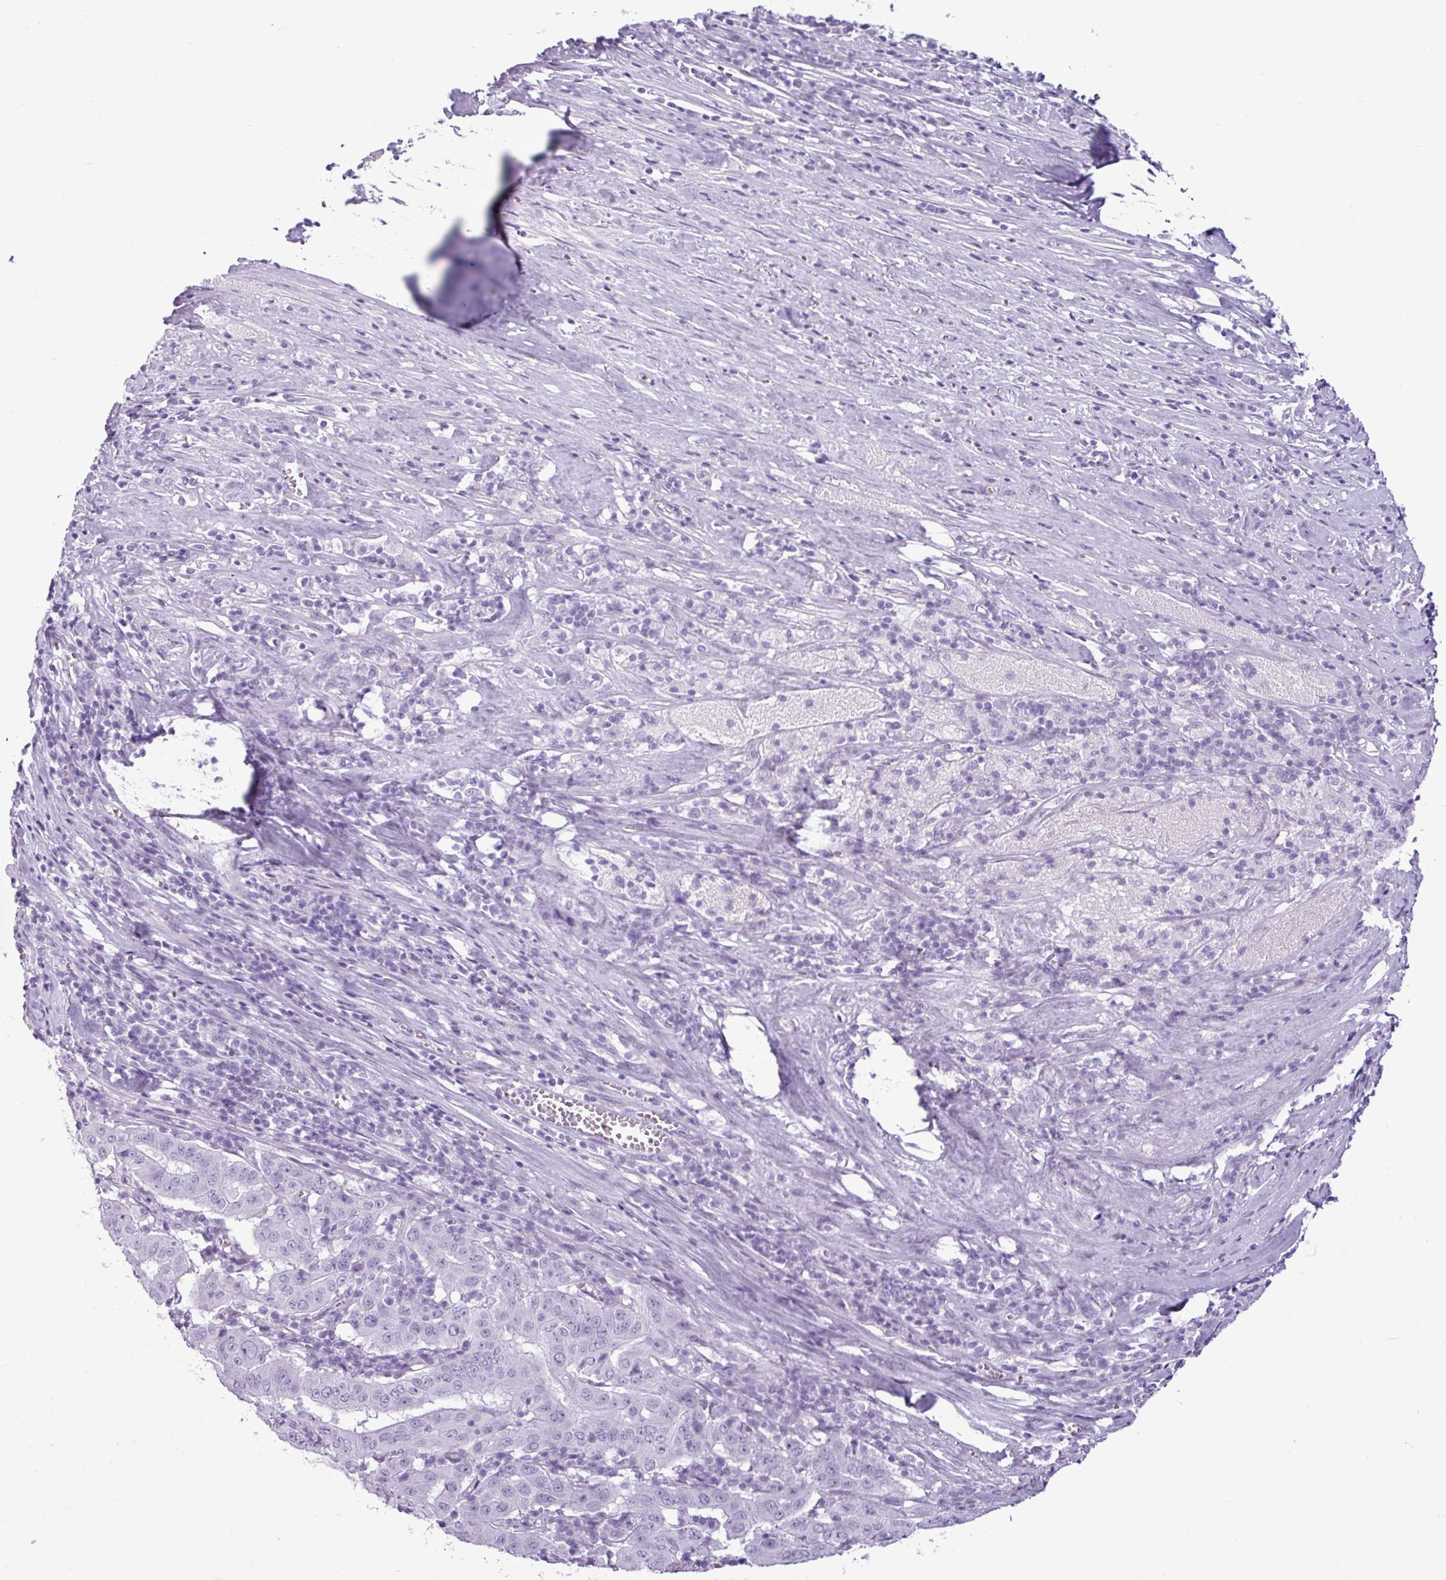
{"staining": {"intensity": "negative", "quantity": "none", "location": "none"}, "tissue": "pancreatic cancer", "cell_type": "Tumor cells", "image_type": "cancer", "snomed": [{"axis": "morphology", "description": "Adenocarcinoma, NOS"}, {"axis": "topography", "description": "Pancreas"}], "caption": "A histopathology image of human pancreatic cancer is negative for staining in tumor cells.", "gene": "AMY1B", "patient": {"sex": "male", "age": 63}}